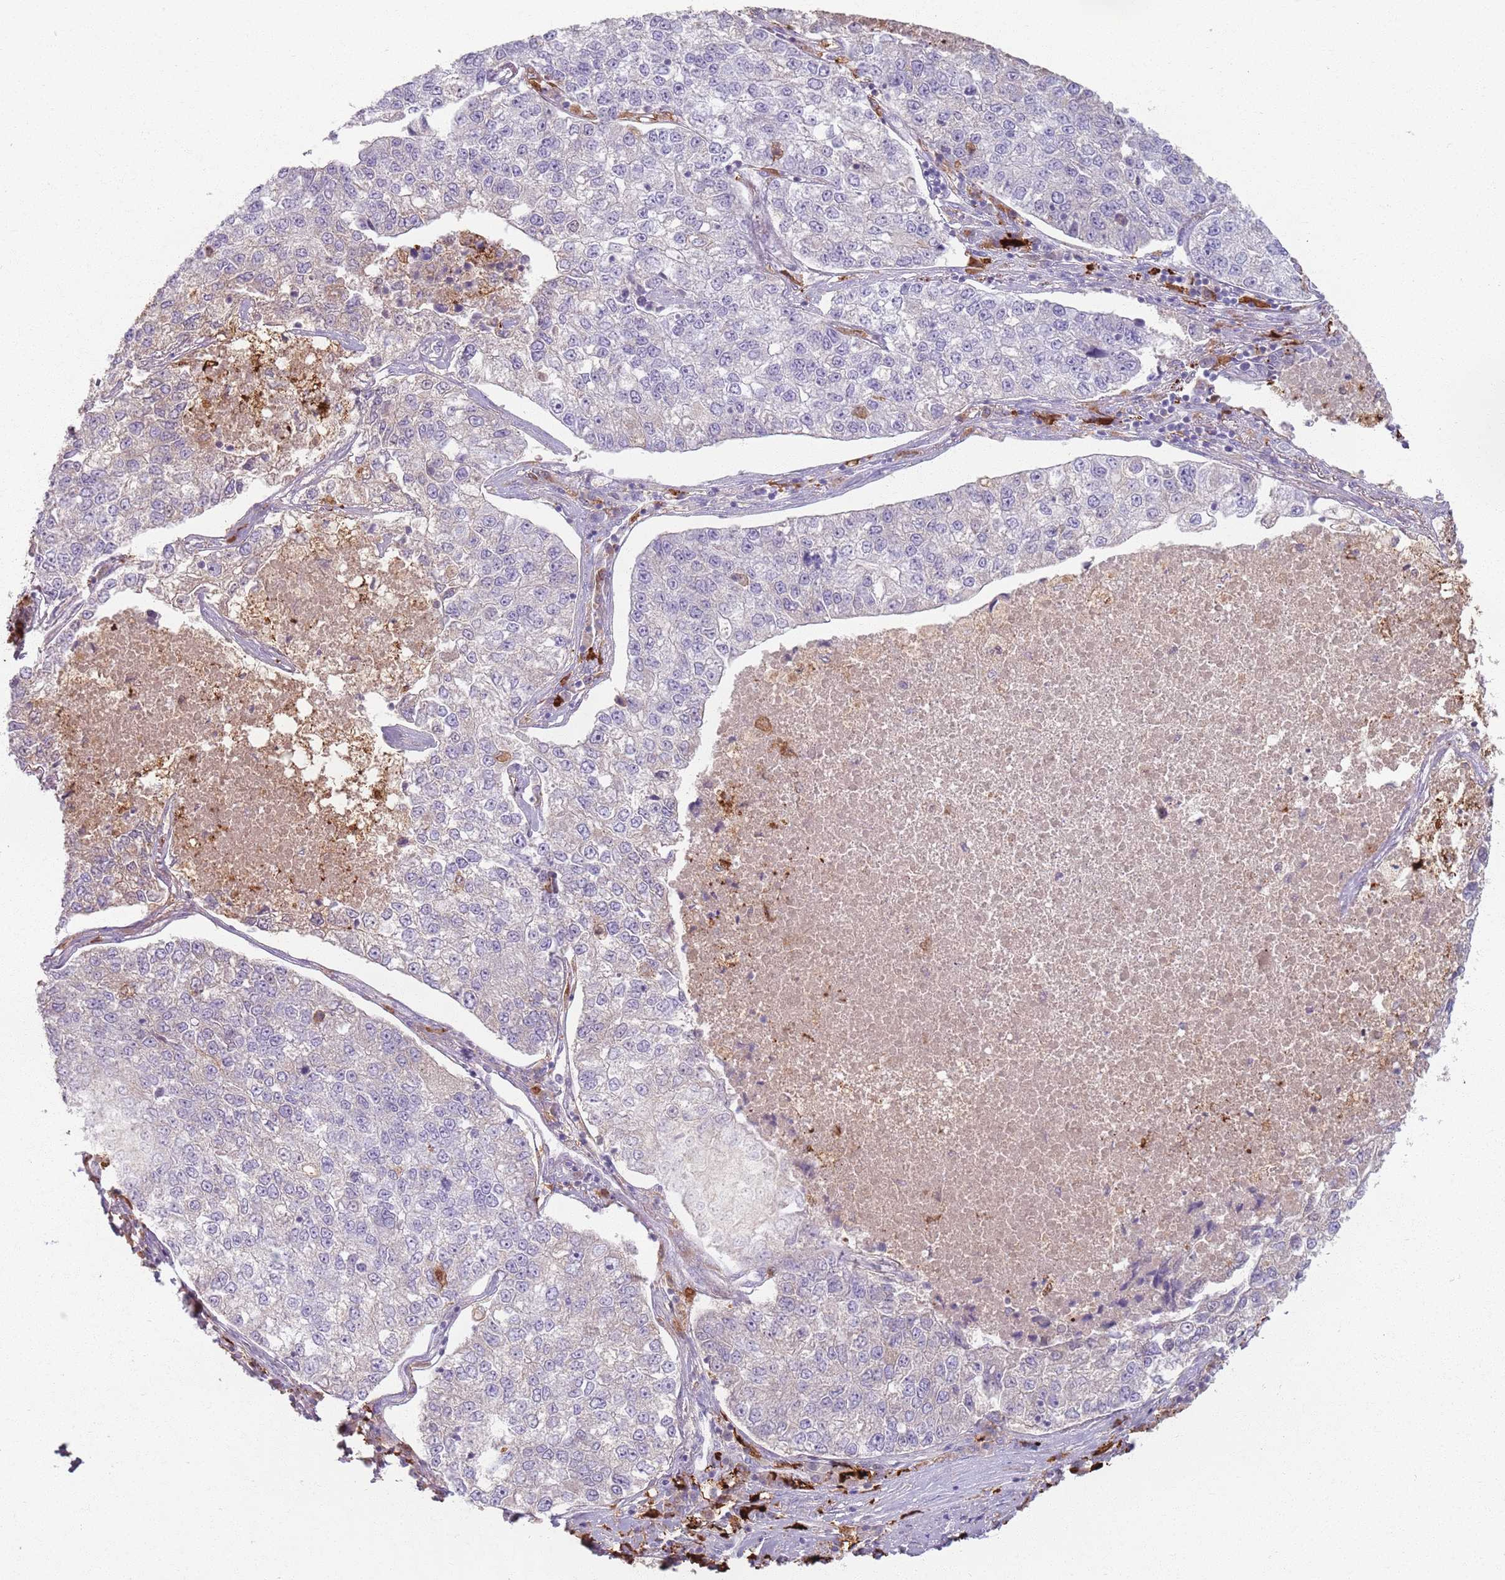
{"staining": {"intensity": "negative", "quantity": "none", "location": "none"}, "tissue": "lung cancer", "cell_type": "Tumor cells", "image_type": "cancer", "snomed": [{"axis": "morphology", "description": "Adenocarcinoma, NOS"}, {"axis": "topography", "description": "Lung"}], "caption": "Image shows no significant protein staining in tumor cells of adenocarcinoma (lung).", "gene": "GDPGP1", "patient": {"sex": "male", "age": 49}}